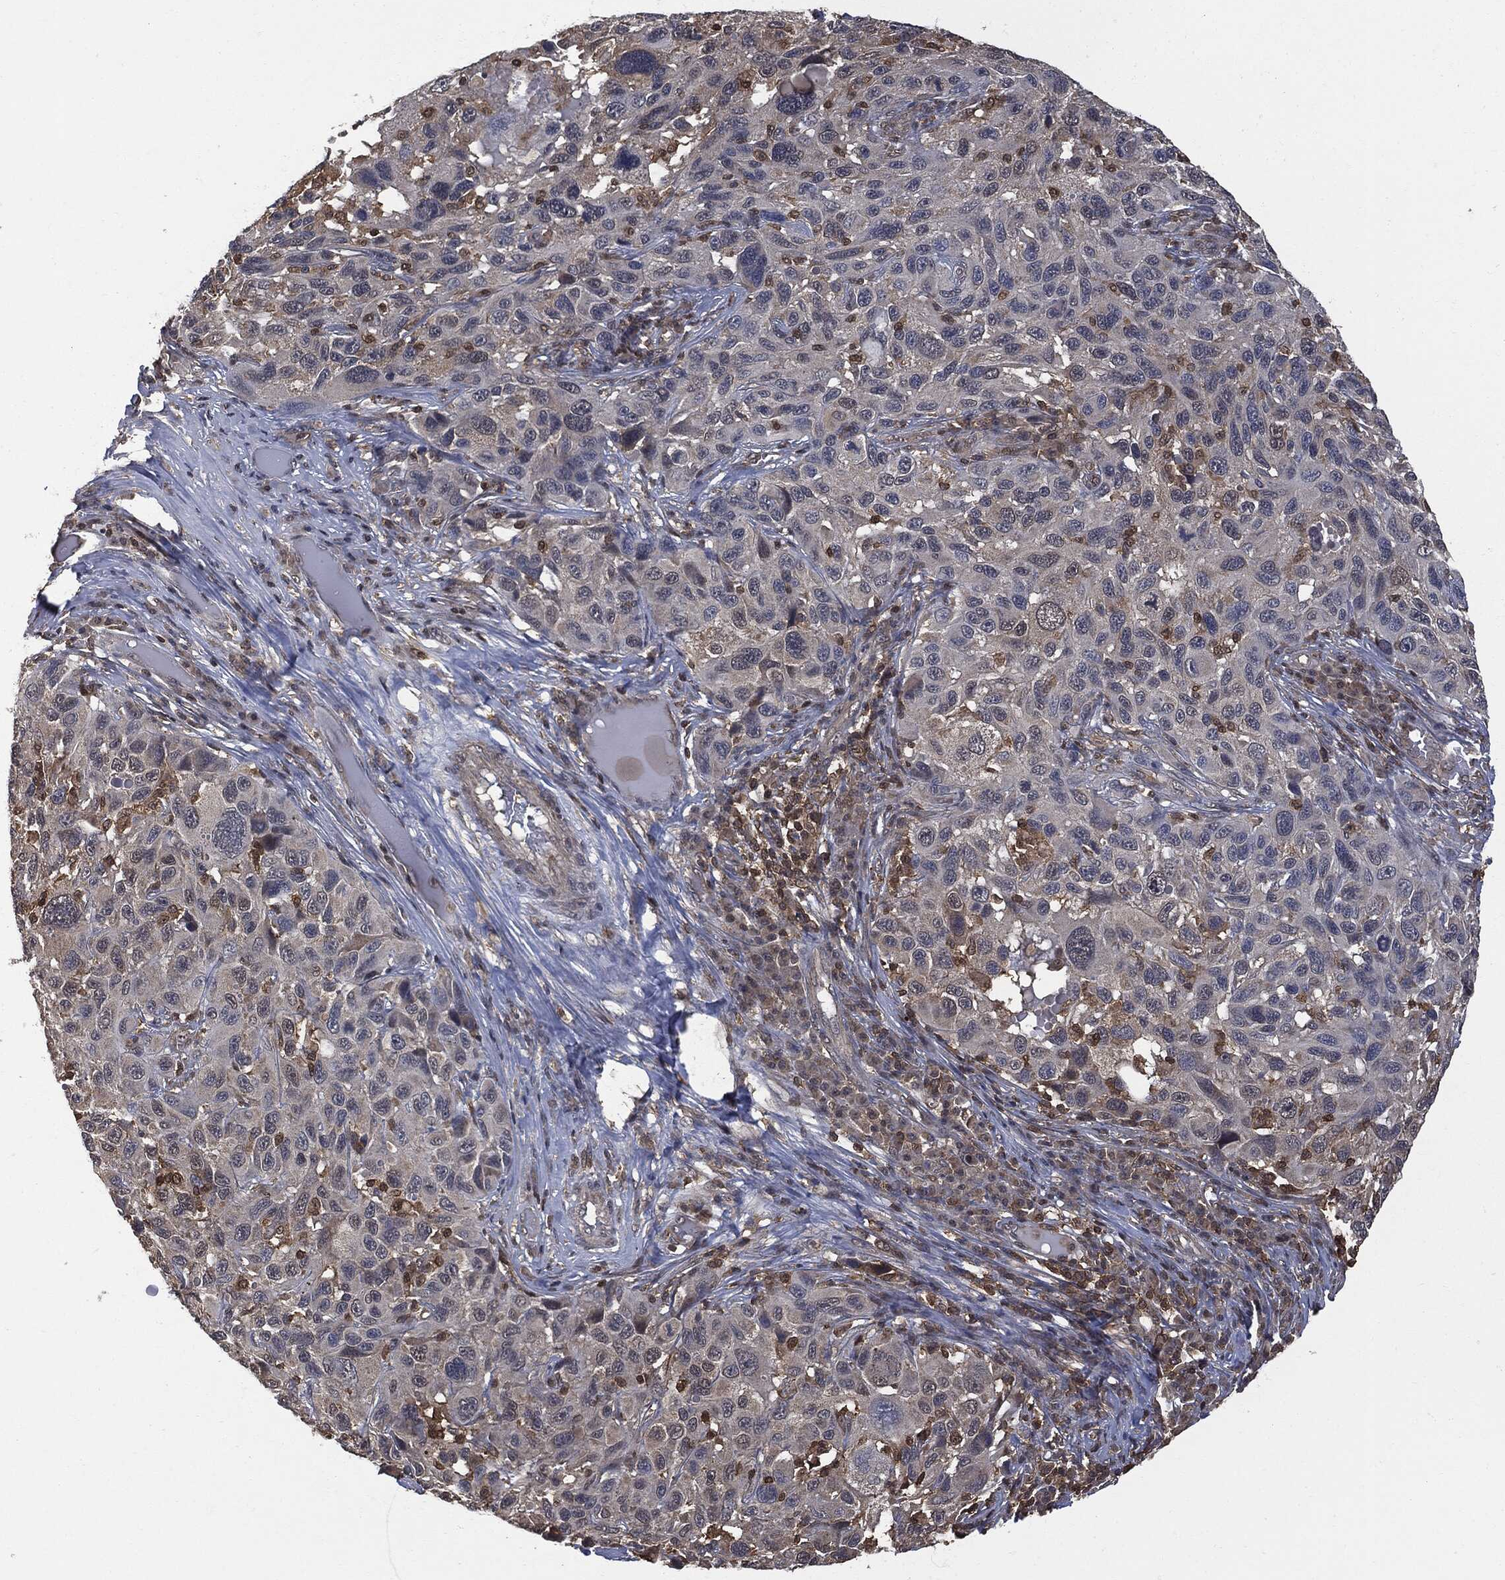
{"staining": {"intensity": "weak", "quantity": "<25%", "location": "cytoplasmic/membranous"}, "tissue": "melanoma", "cell_type": "Tumor cells", "image_type": "cancer", "snomed": [{"axis": "morphology", "description": "Malignant melanoma, NOS"}, {"axis": "topography", "description": "Skin"}], "caption": "The image exhibits no significant positivity in tumor cells of melanoma.", "gene": "PSMB10", "patient": {"sex": "male", "age": 53}}